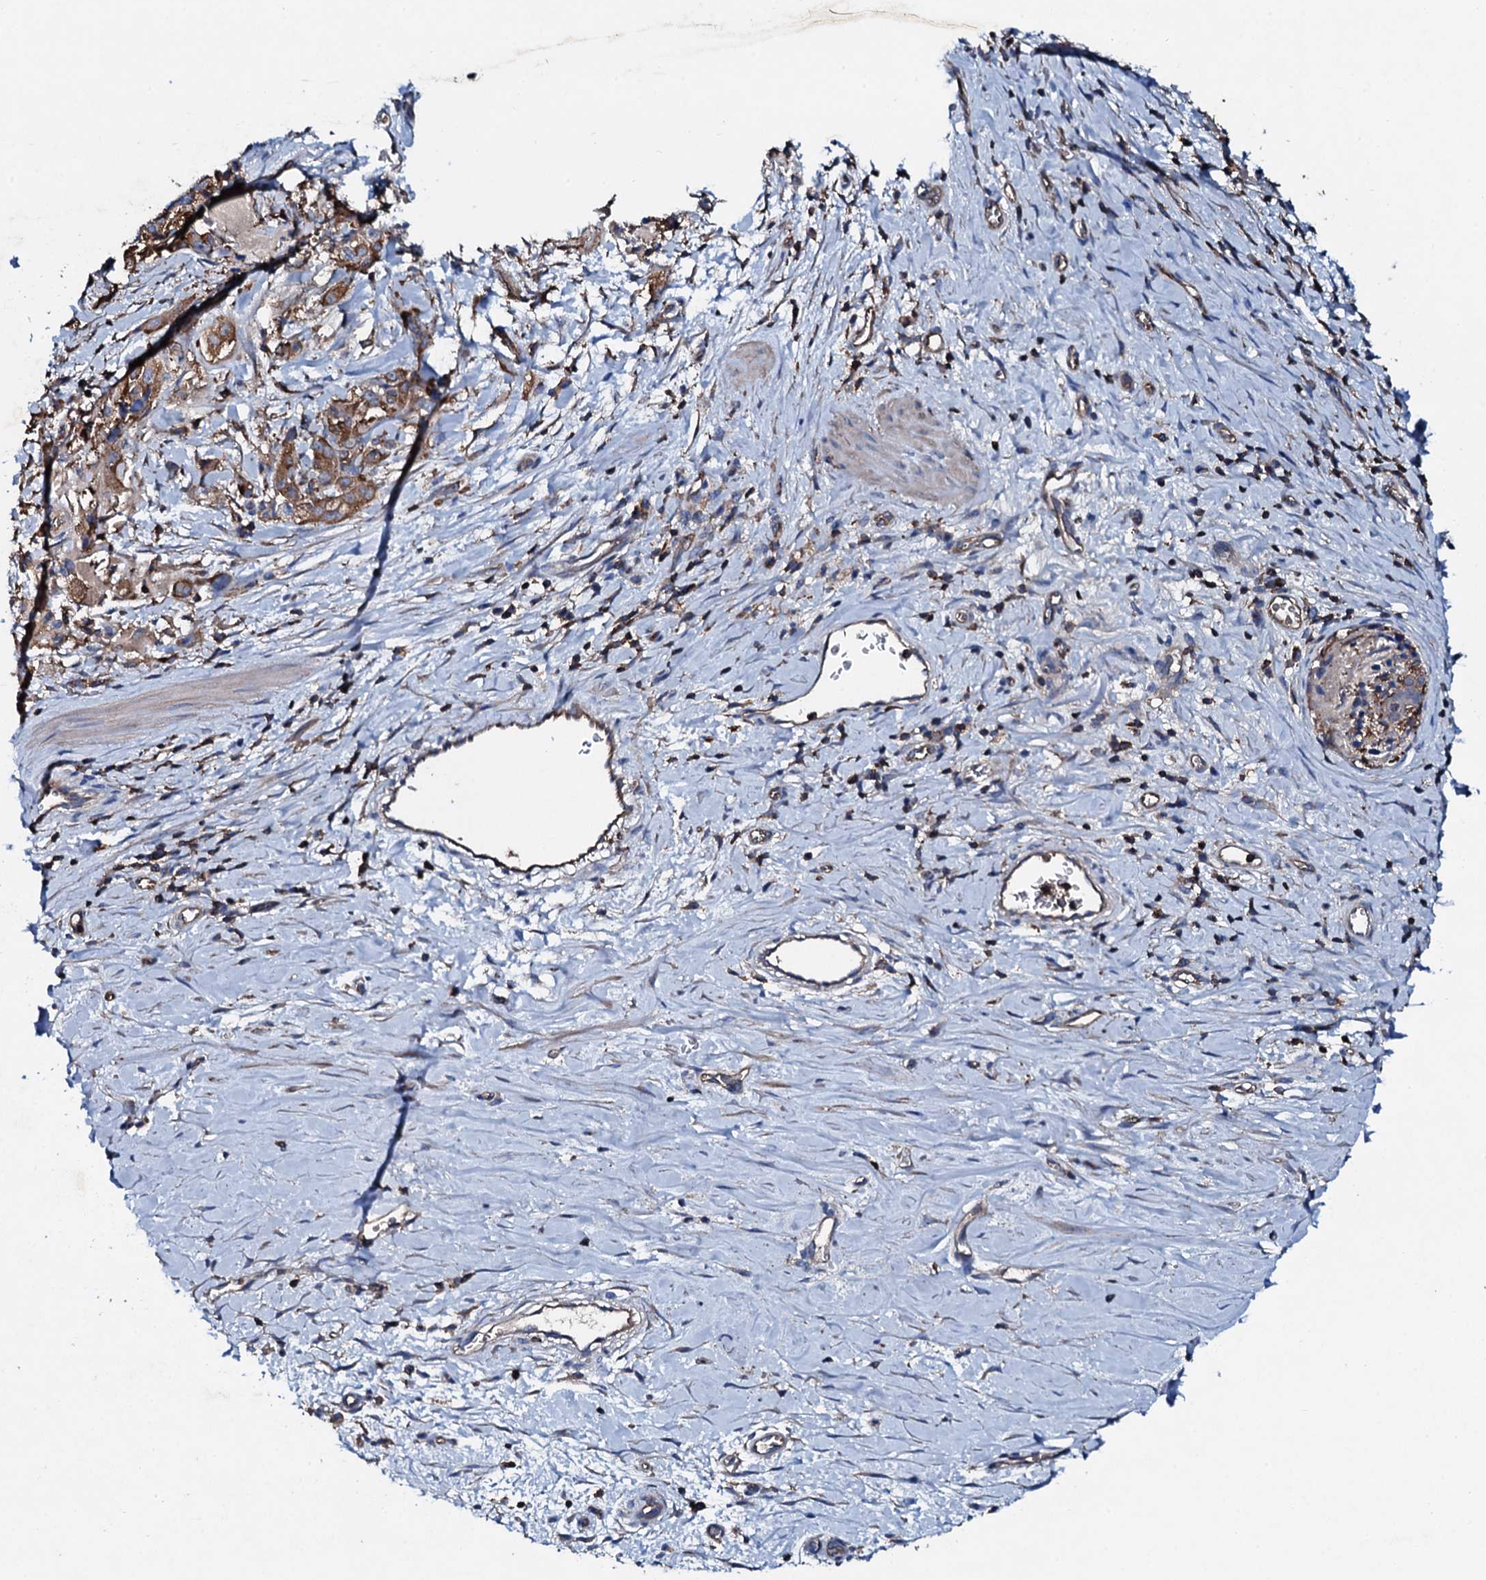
{"staining": {"intensity": "moderate", "quantity": ">75%", "location": "cytoplasmic/membranous"}, "tissue": "stomach cancer", "cell_type": "Tumor cells", "image_type": "cancer", "snomed": [{"axis": "morphology", "description": "Adenocarcinoma, NOS"}, {"axis": "topography", "description": "Stomach"}], "caption": "A brown stain labels moderate cytoplasmic/membranous expression of a protein in stomach adenocarcinoma tumor cells.", "gene": "MS4A4E", "patient": {"sex": "male", "age": 48}}